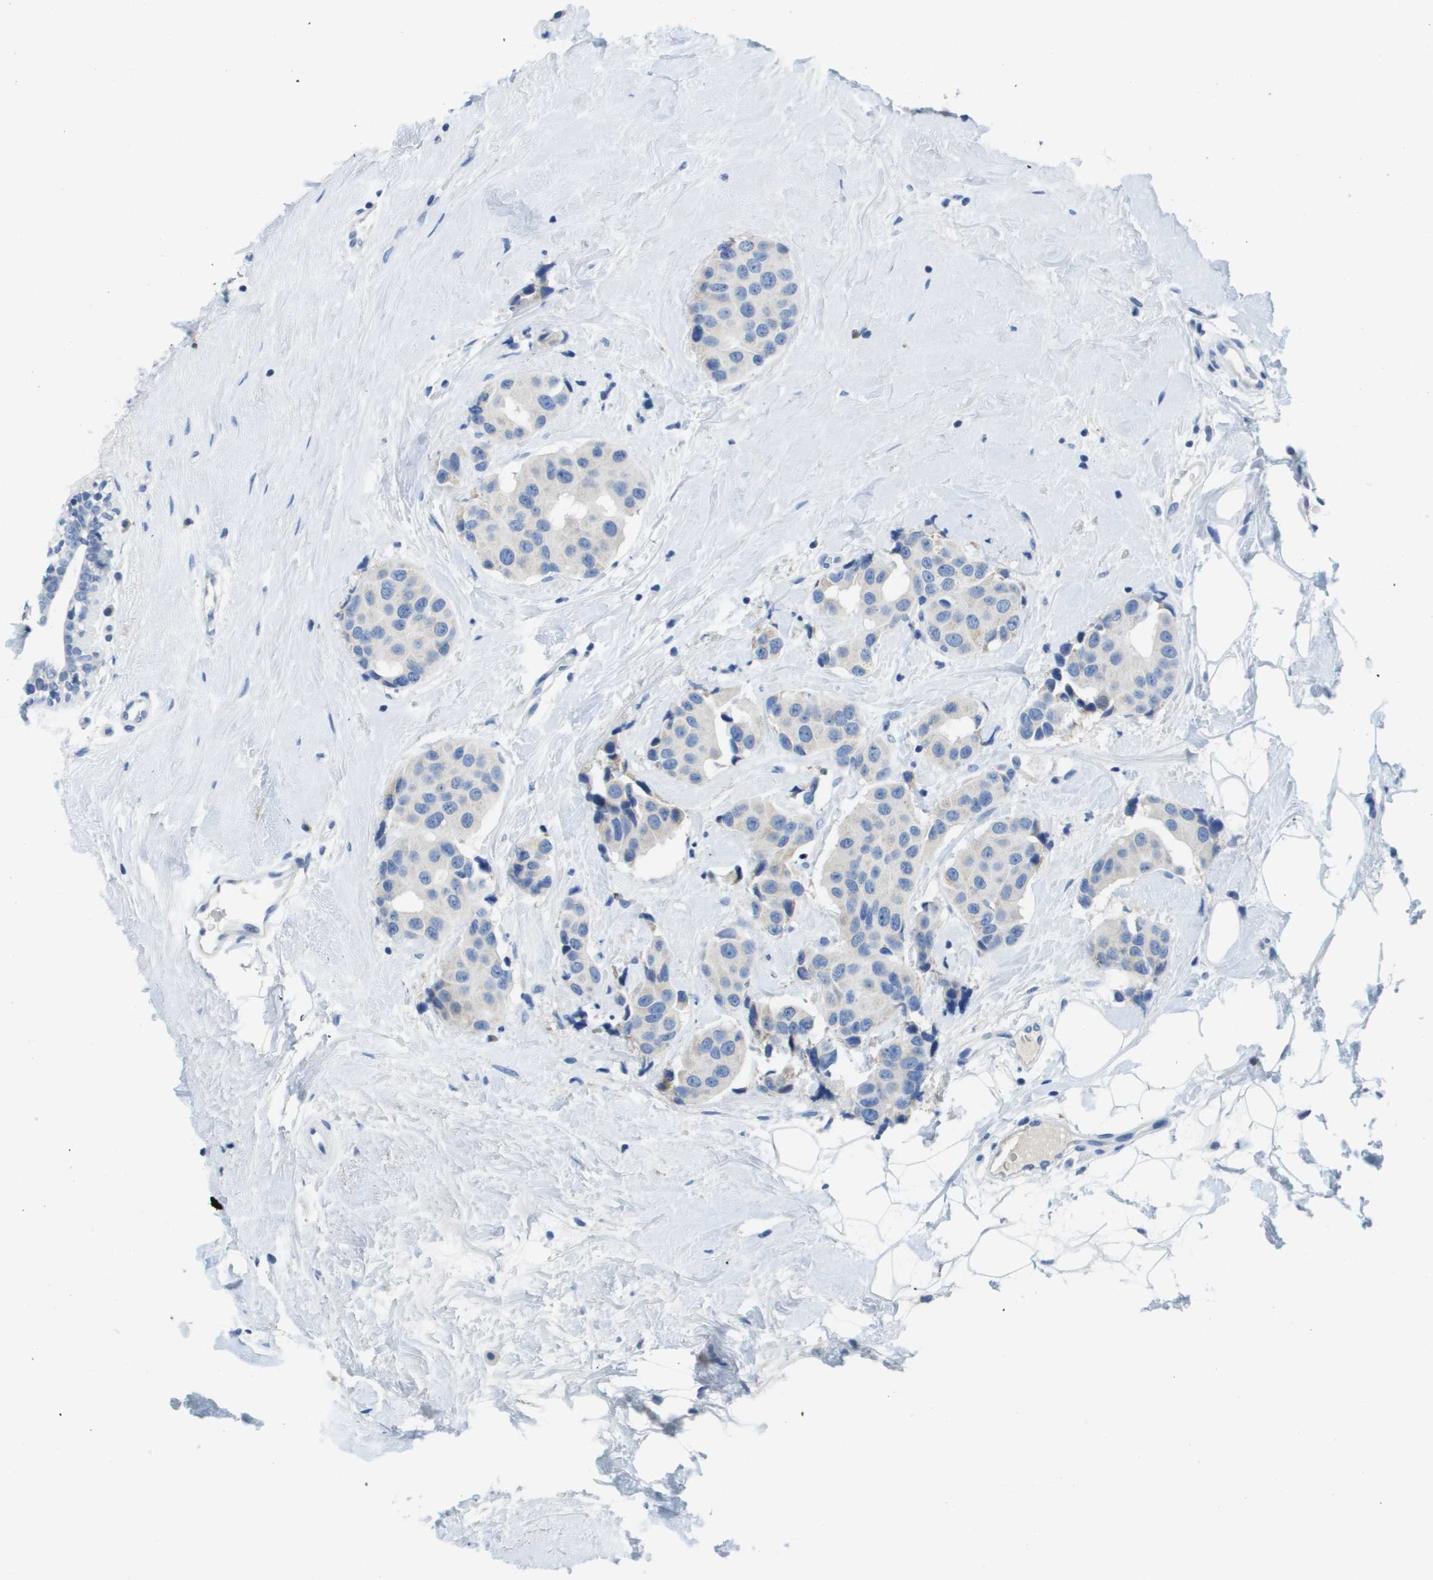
{"staining": {"intensity": "negative", "quantity": "none", "location": "none"}, "tissue": "breast cancer", "cell_type": "Tumor cells", "image_type": "cancer", "snomed": [{"axis": "morphology", "description": "Normal tissue, NOS"}, {"axis": "morphology", "description": "Duct carcinoma"}, {"axis": "topography", "description": "Breast"}], "caption": "Immunohistochemistry (IHC) of human breast cancer (invasive ductal carcinoma) displays no staining in tumor cells. Nuclei are stained in blue.", "gene": "MS4A1", "patient": {"sex": "female", "age": 39}}